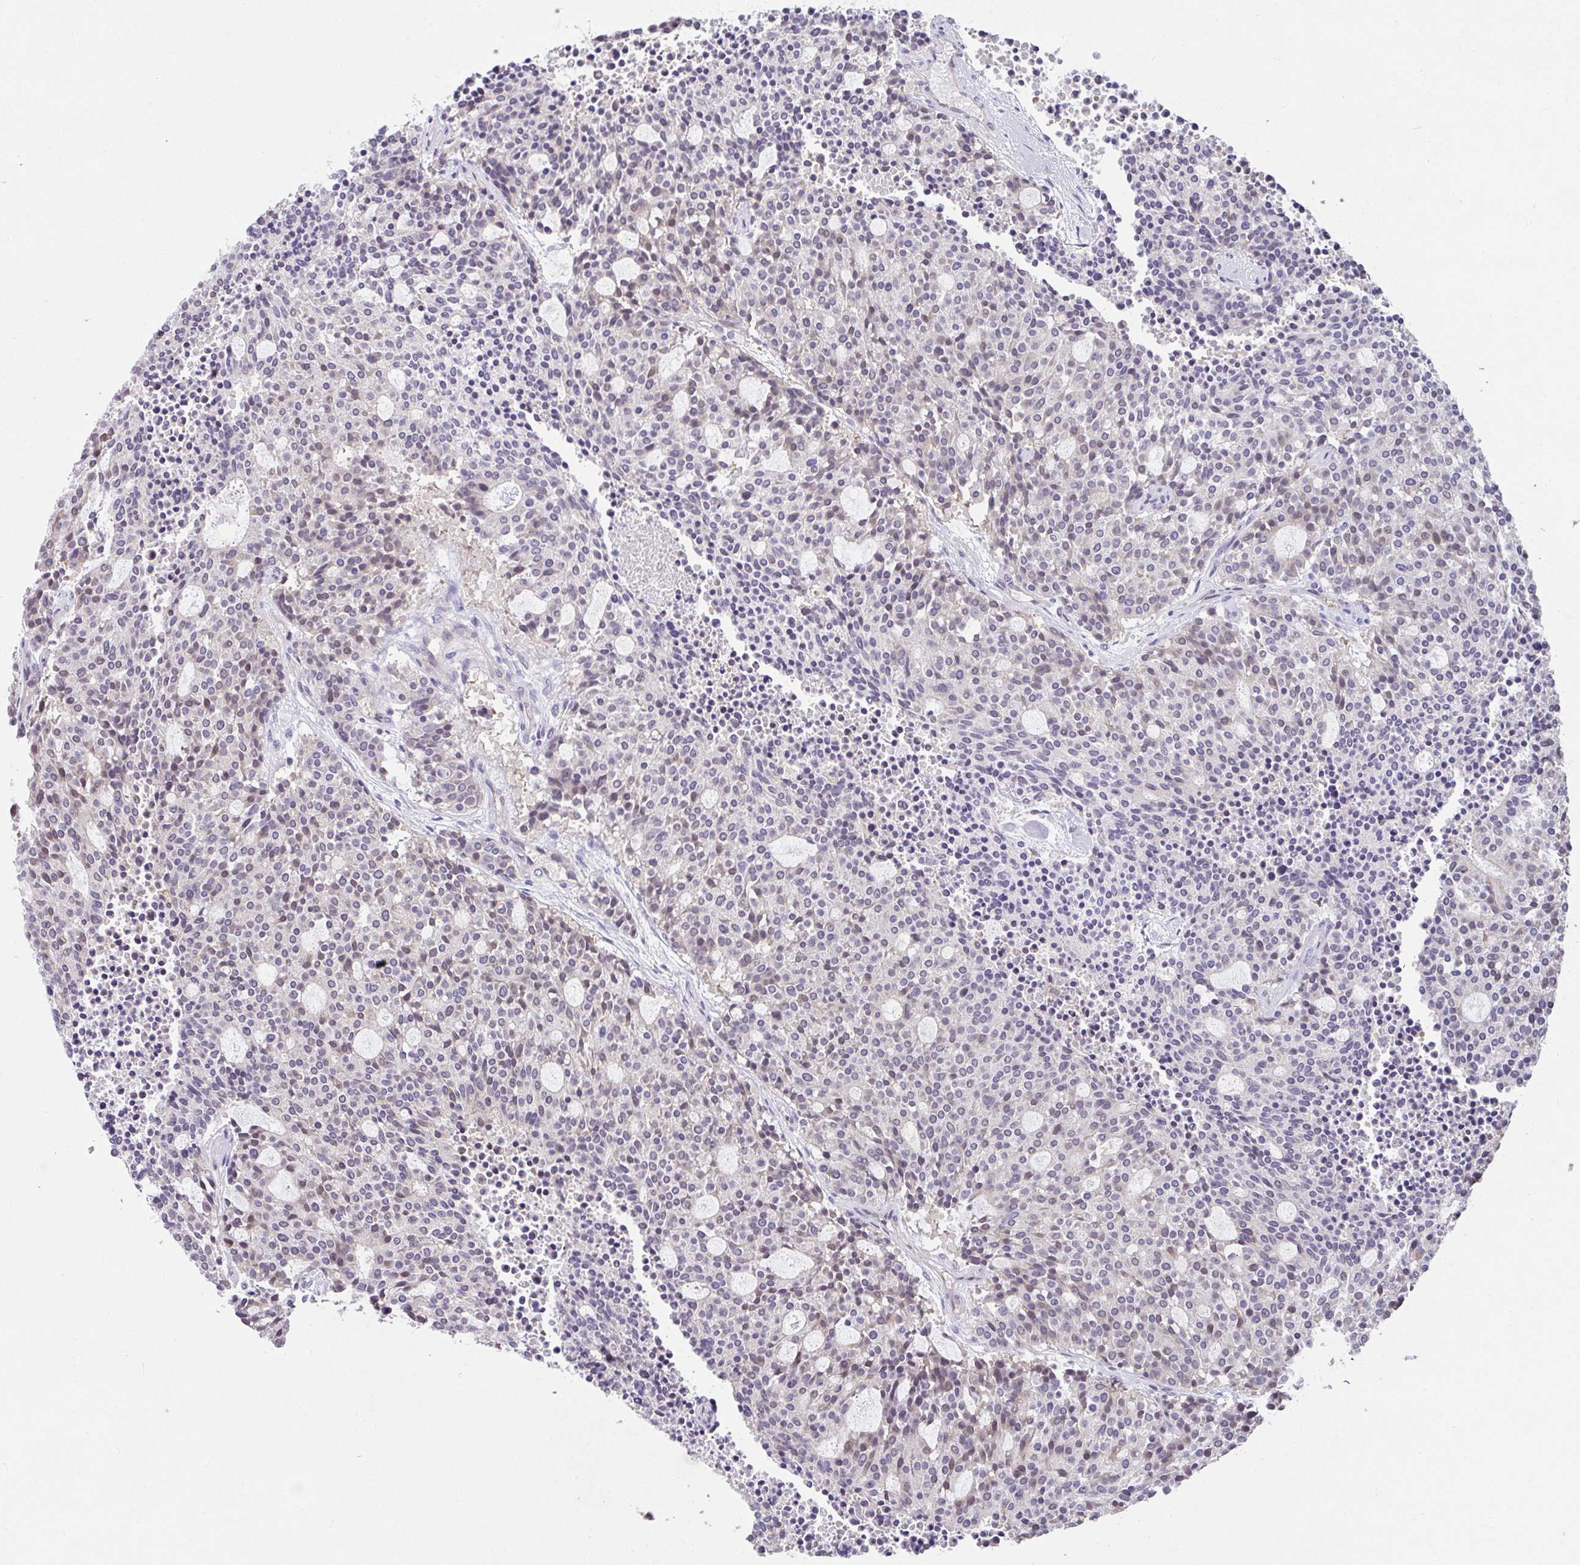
{"staining": {"intensity": "weak", "quantity": "<25%", "location": "nuclear"}, "tissue": "carcinoid", "cell_type": "Tumor cells", "image_type": "cancer", "snomed": [{"axis": "morphology", "description": "Carcinoid, malignant, NOS"}, {"axis": "topography", "description": "Pancreas"}], "caption": "High power microscopy histopathology image of an immunohistochemistry histopathology image of malignant carcinoid, revealing no significant staining in tumor cells. Brightfield microscopy of IHC stained with DAB (3,3'-diaminobenzidine) (brown) and hematoxylin (blue), captured at high magnification.", "gene": "GLTPD2", "patient": {"sex": "female", "age": 54}}